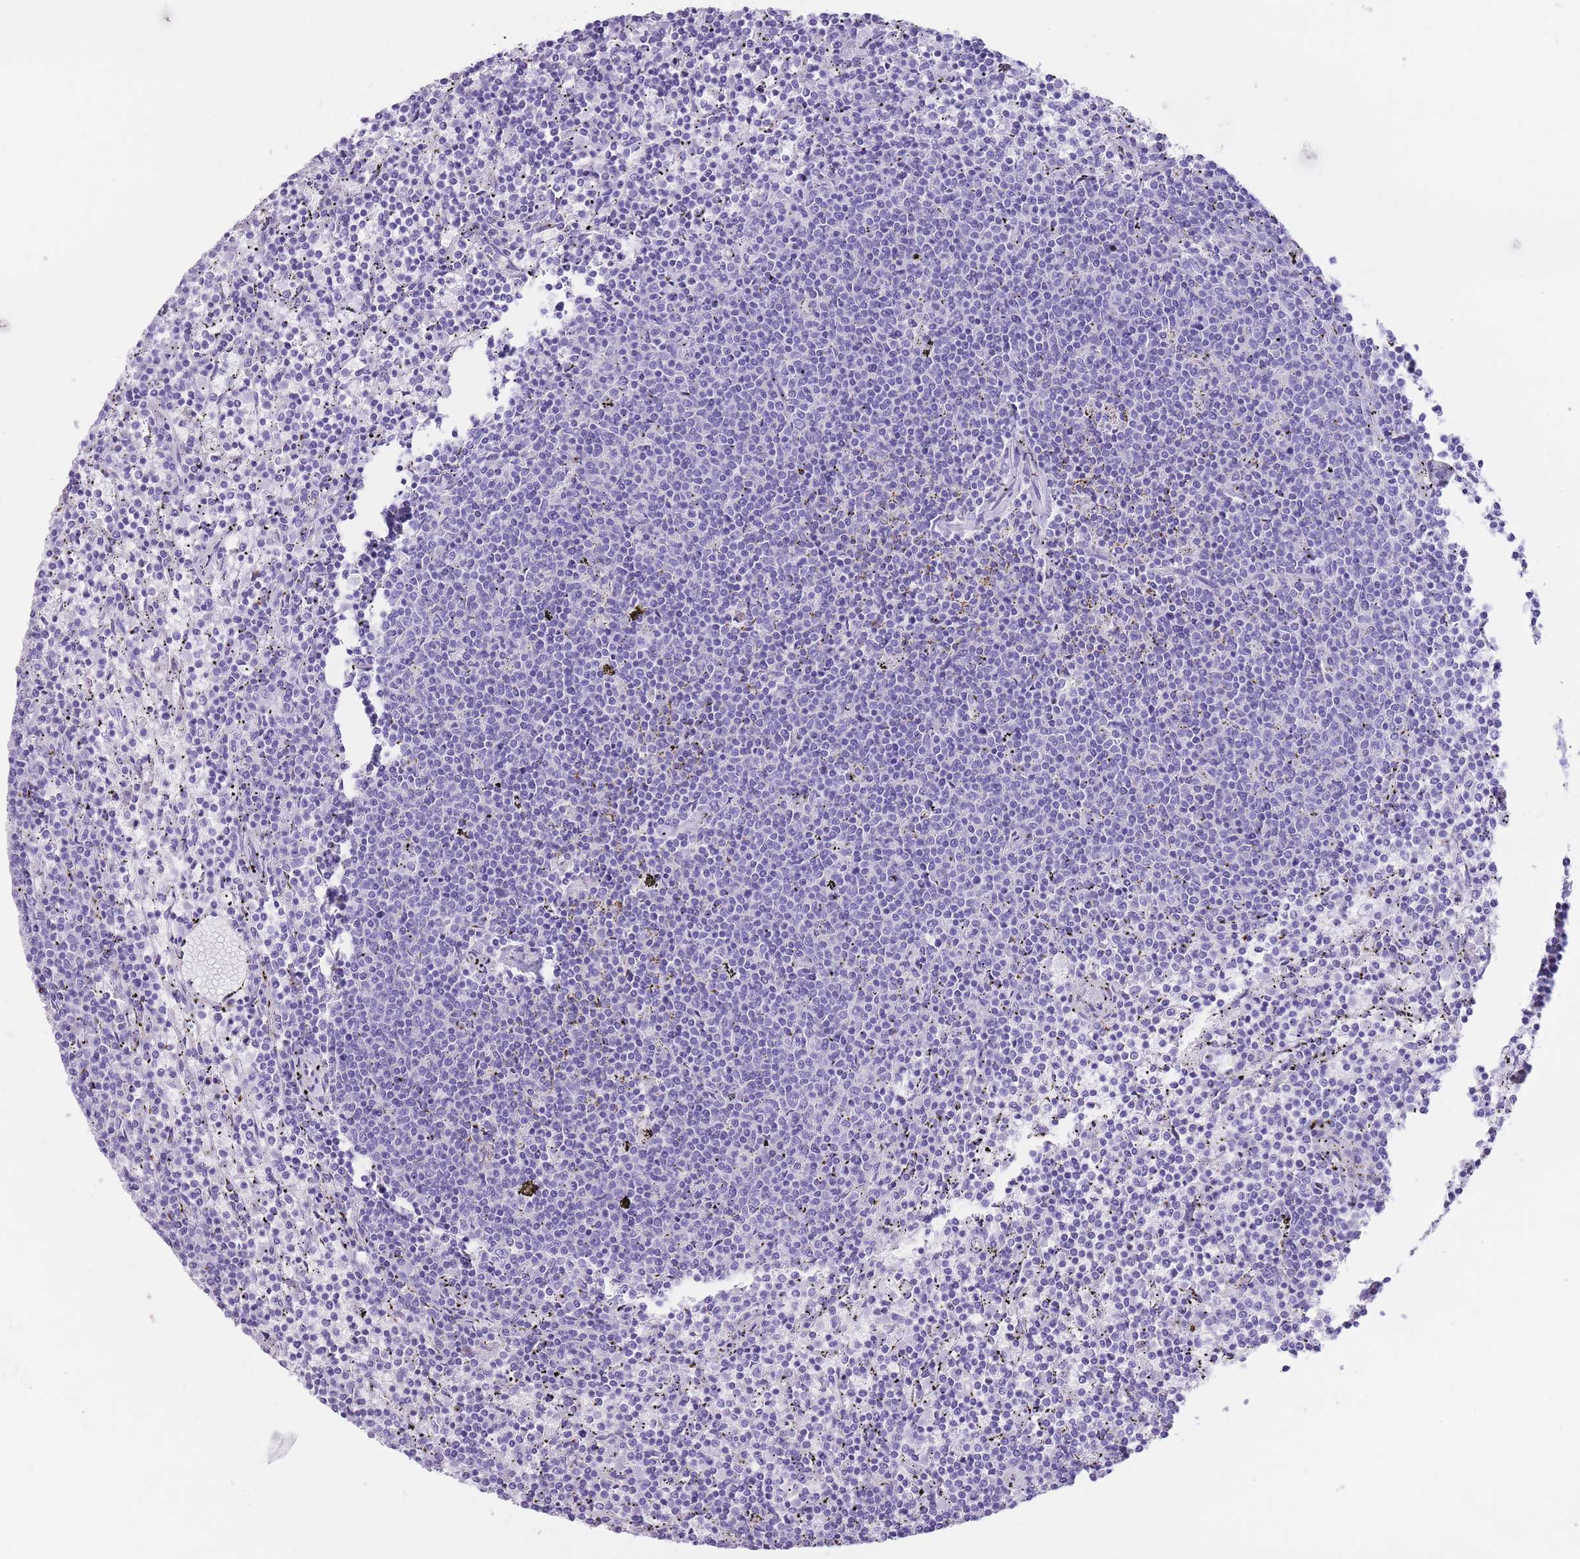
{"staining": {"intensity": "negative", "quantity": "none", "location": "none"}, "tissue": "lymphoma", "cell_type": "Tumor cells", "image_type": "cancer", "snomed": [{"axis": "morphology", "description": "Malignant lymphoma, non-Hodgkin's type, Low grade"}, {"axis": "topography", "description": "Spleen"}], "caption": "Lymphoma stained for a protein using immunohistochemistry reveals no staining tumor cells.", "gene": "RAI2", "patient": {"sex": "female", "age": 50}}